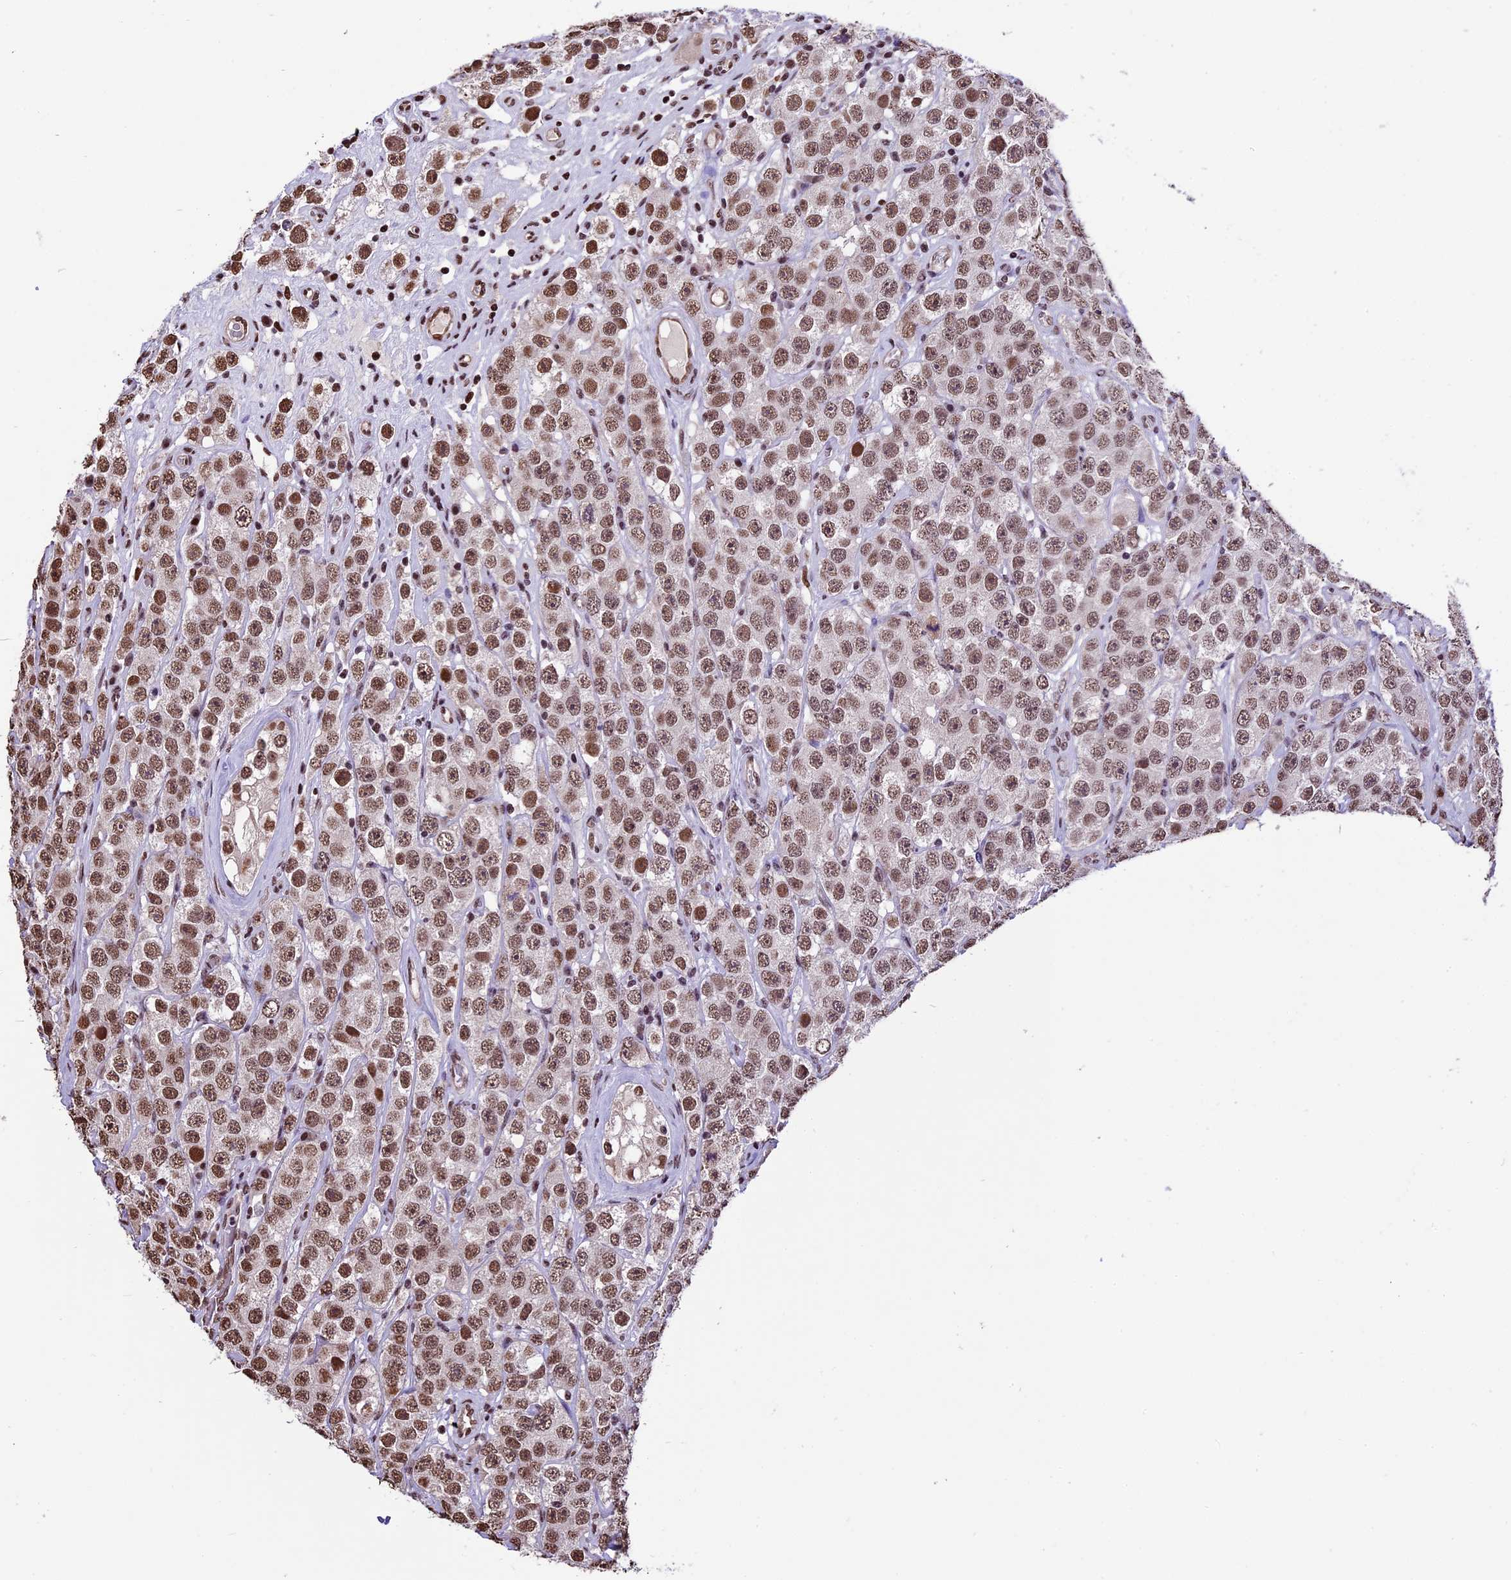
{"staining": {"intensity": "moderate", "quantity": ">75%", "location": "nuclear"}, "tissue": "testis cancer", "cell_type": "Tumor cells", "image_type": "cancer", "snomed": [{"axis": "morphology", "description": "Seminoma, NOS"}, {"axis": "topography", "description": "Testis"}], "caption": "The immunohistochemical stain highlights moderate nuclear positivity in tumor cells of seminoma (testis) tissue.", "gene": "POLR3E", "patient": {"sex": "male", "age": 28}}